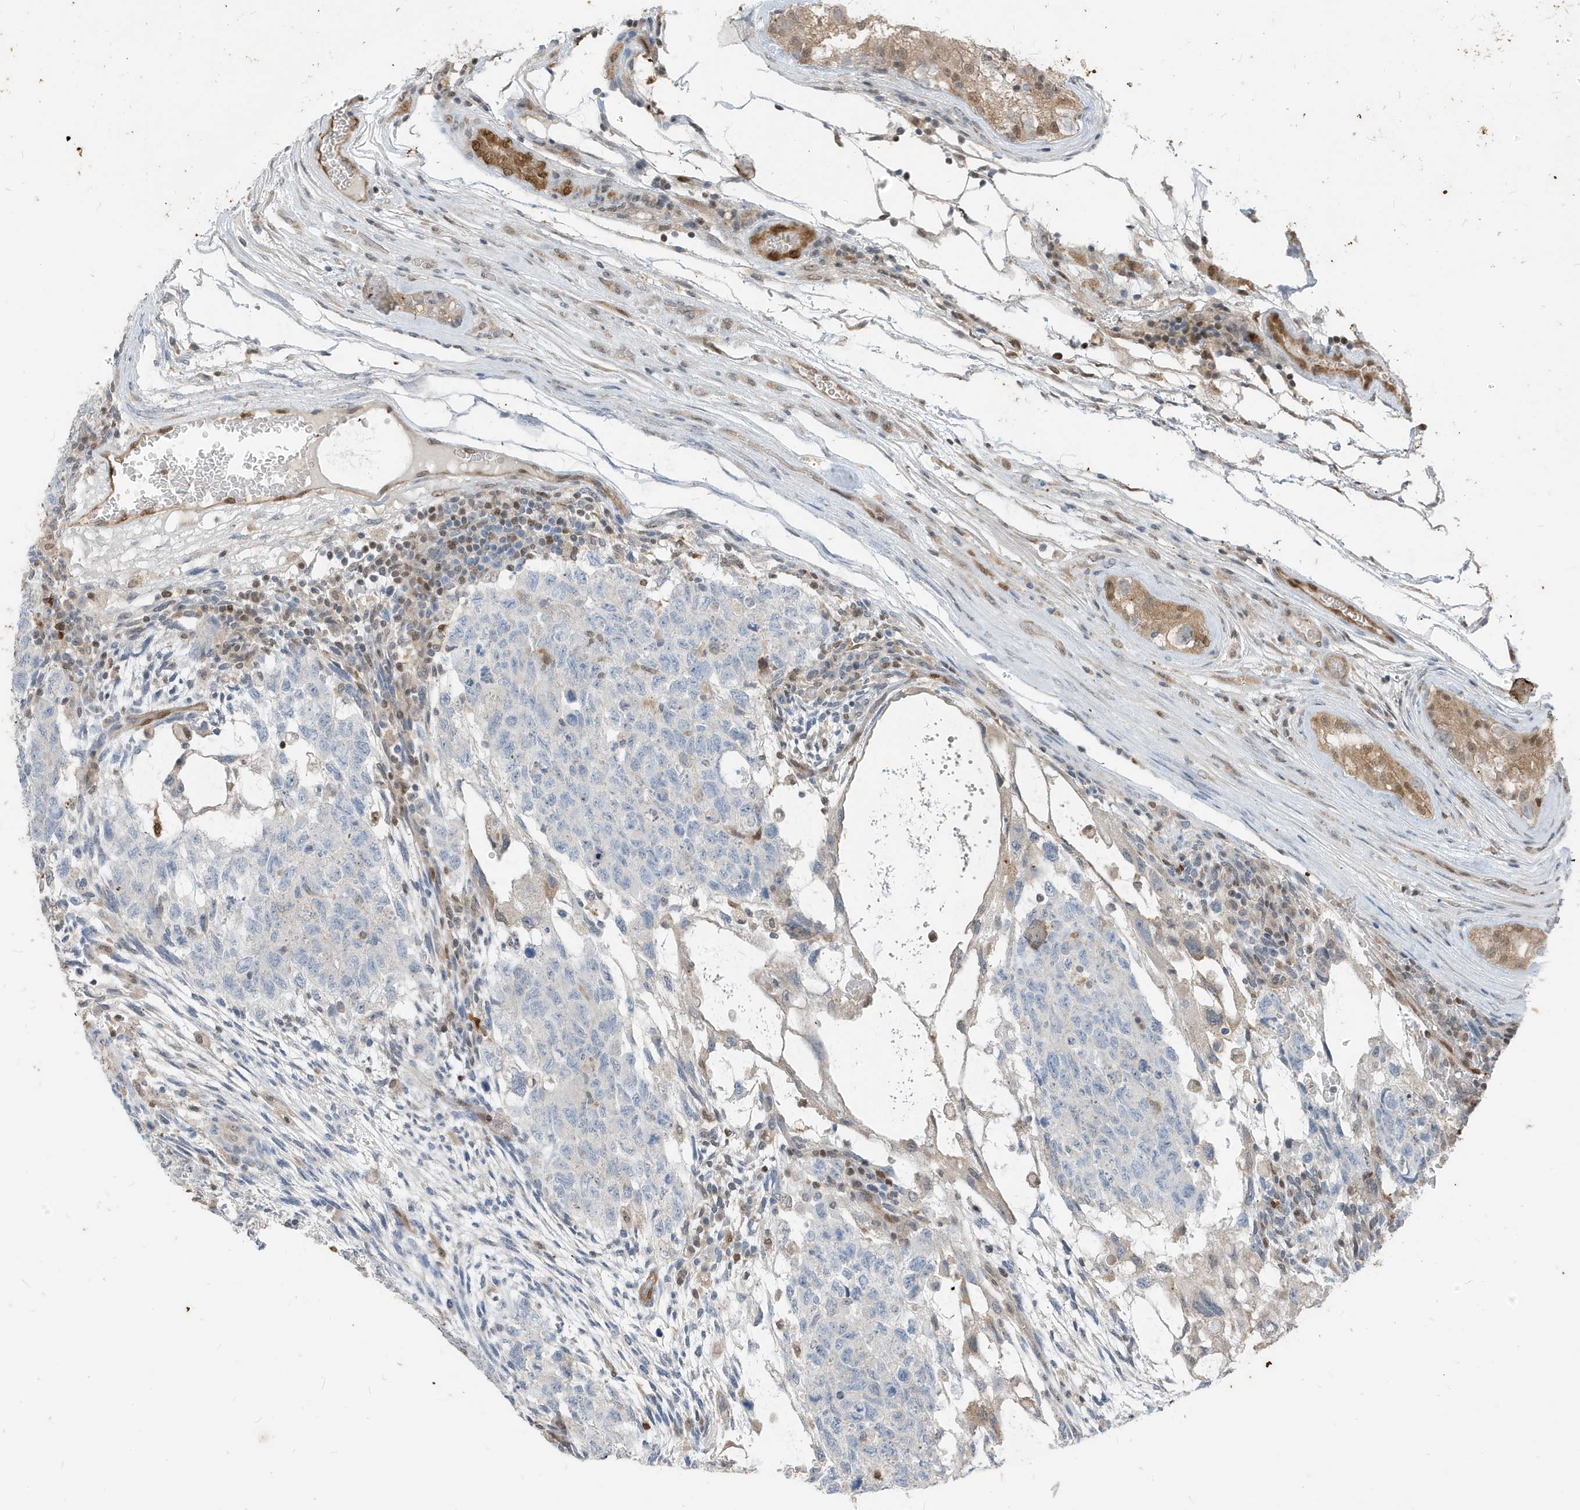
{"staining": {"intensity": "negative", "quantity": "none", "location": "none"}, "tissue": "testis cancer", "cell_type": "Tumor cells", "image_type": "cancer", "snomed": [{"axis": "morphology", "description": "Normal tissue, NOS"}, {"axis": "morphology", "description": "Carcinoma, Embryonal, NOS"}, {"axis": "topography", "description": "Testis"}], "caption": "Protein analysis of testis embryonal carcinoma exhibits no significant expression in tumor cells.", "gene": "NCOA7", "patient": {"sex": "male", "age": 36}}